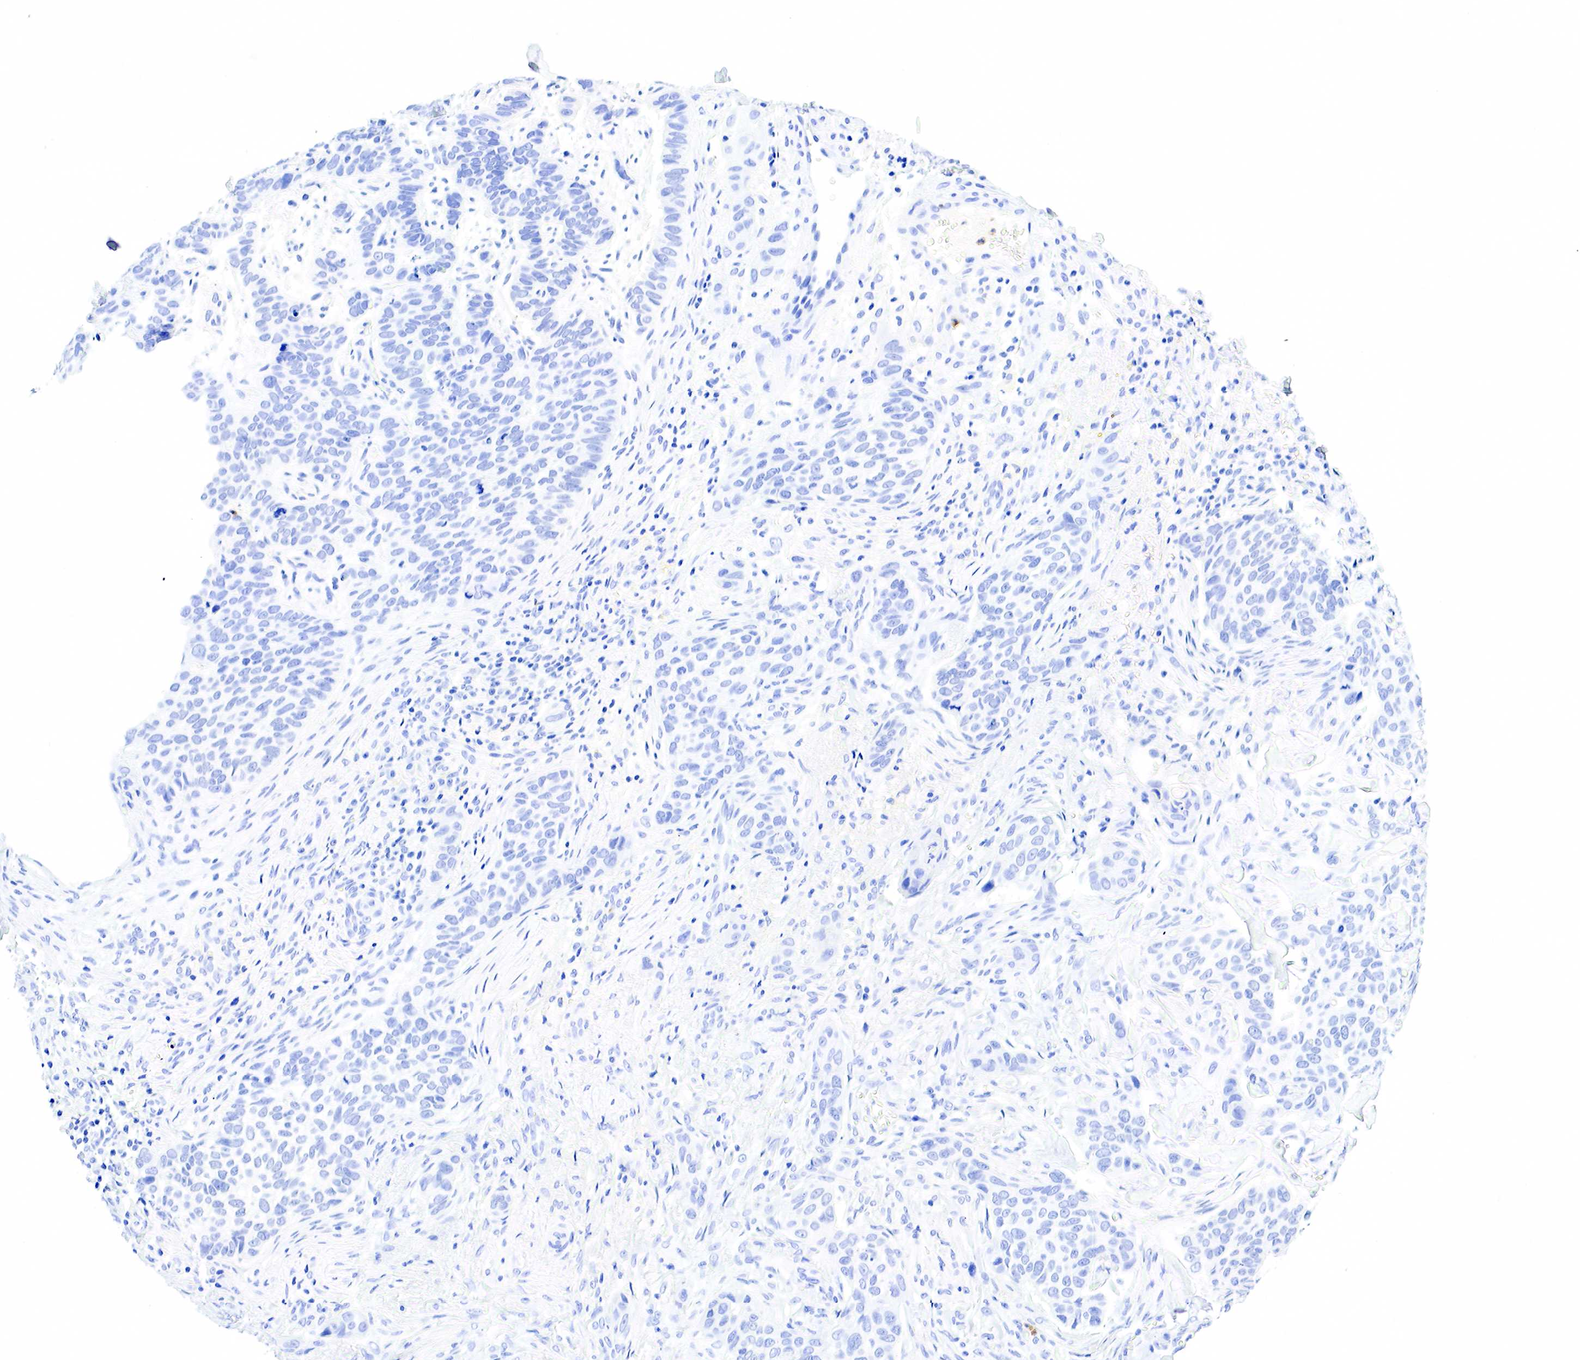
{"staining": {"intensity": "negative", "quantity": "none", "location": "none"}, "tissue": "skin cancer", "cell_type": "Tumor cells", "image_type": "cancer", "snomed": [{"axis": "morphology", "description": "Normal tissue, NOS"}, {"axis": "morphology", "description": "Basal cell carcinoma"}, {"axis": "topography", "description": "Skin"}], "caption": "Tumor cells are negative for protein expression in human skin cancer.", "gene": "FUT4", "patient": {"sex": "male", "age": 81}}